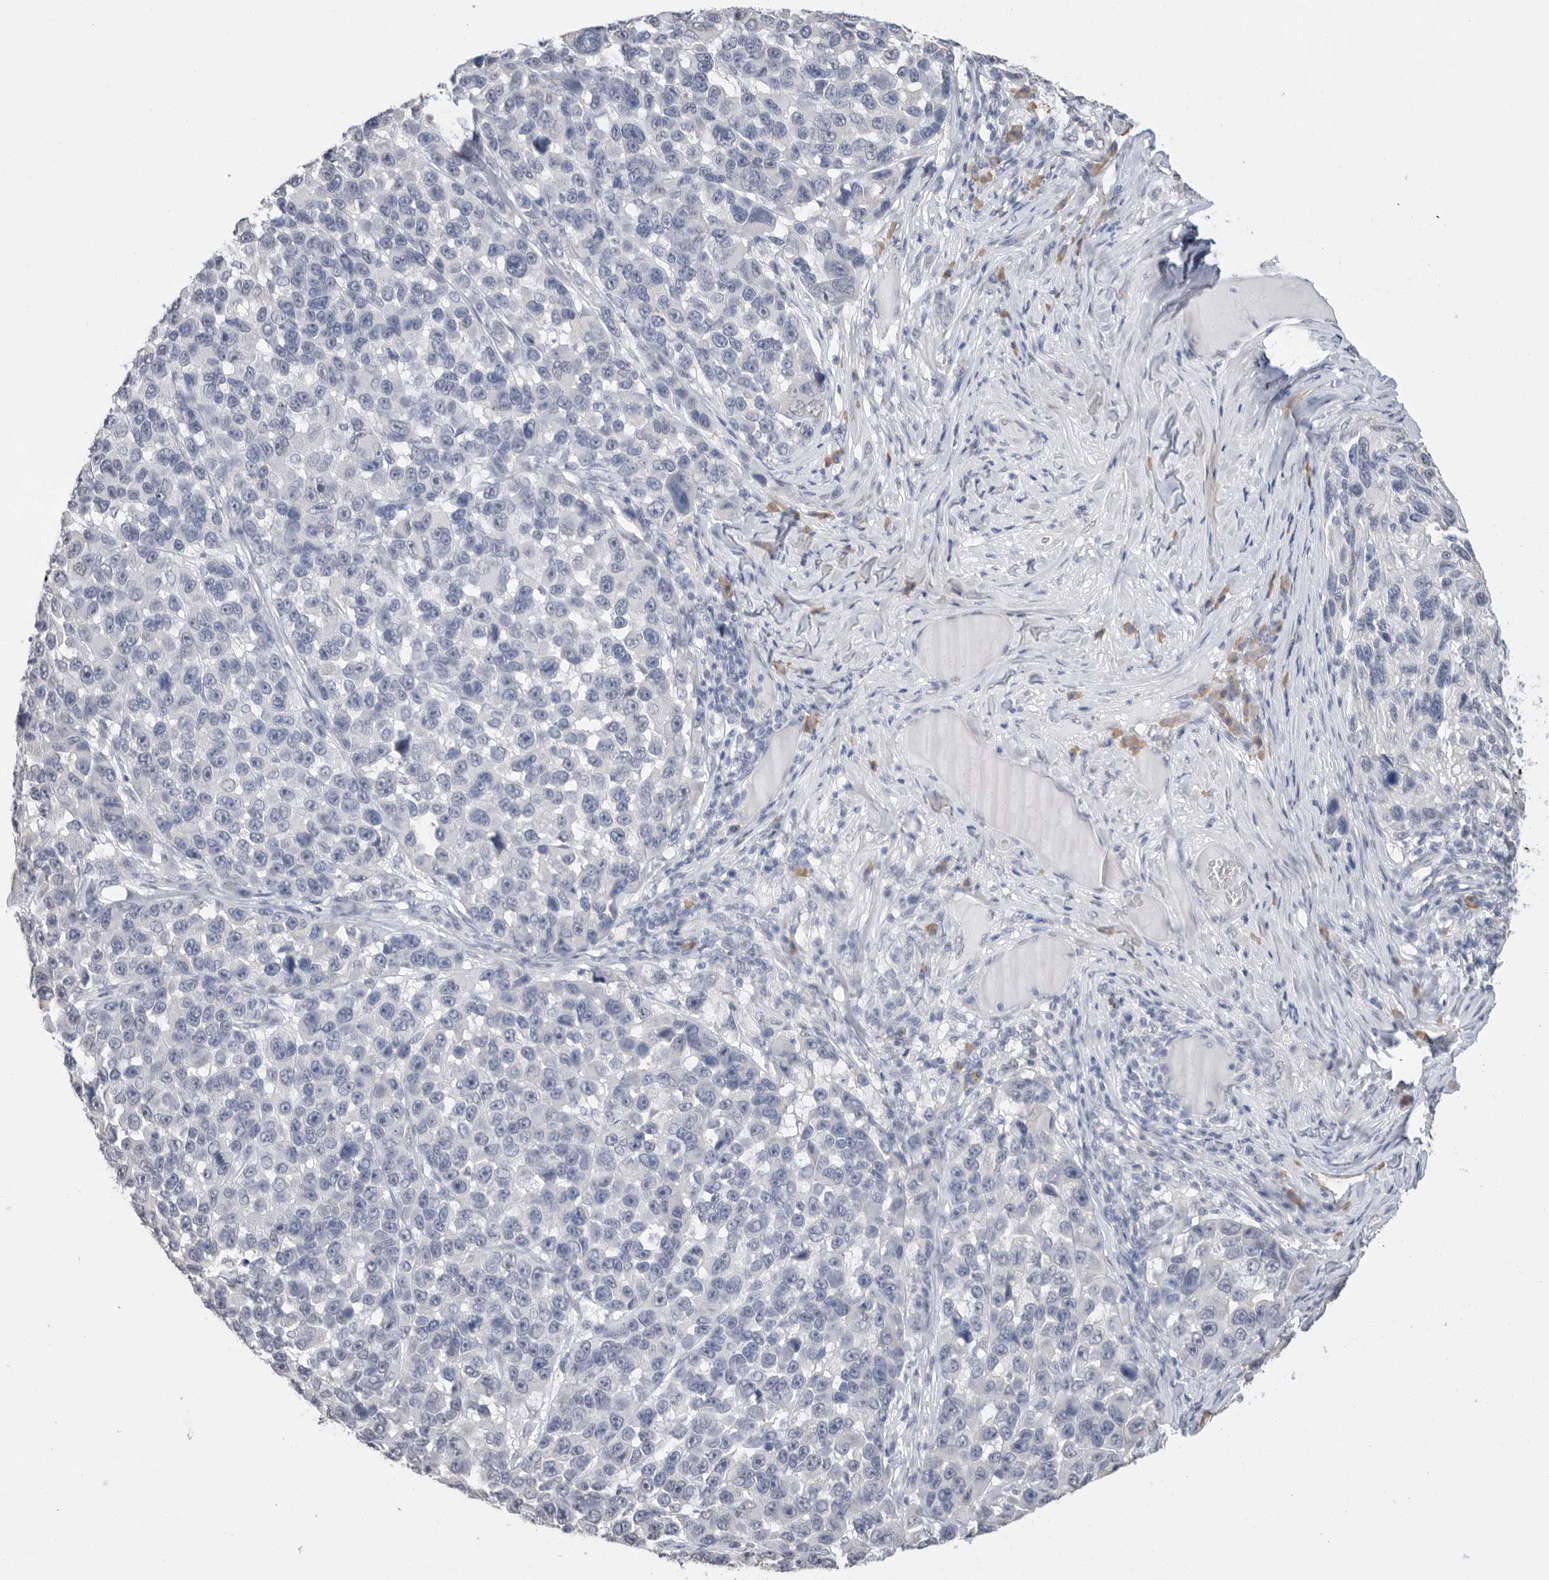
{"staining": {"intensity": "negative", "quantity": "none", "location": "none"}, "tissue": "melanoma", "cell_type": "Tumor cells", "image_type": "cancer", "snomed": [{"axis": "morphology", "description": "Malignant melanoma, NOS"}, {"axis": "topography", "description": "Skin"}], "caption": "This is an IHC micrograph of human malignant melanoma. There is no staining in tumor cells.", "gene": "ARHGEF10", "patient": {"sex": "male", "age": 53}}